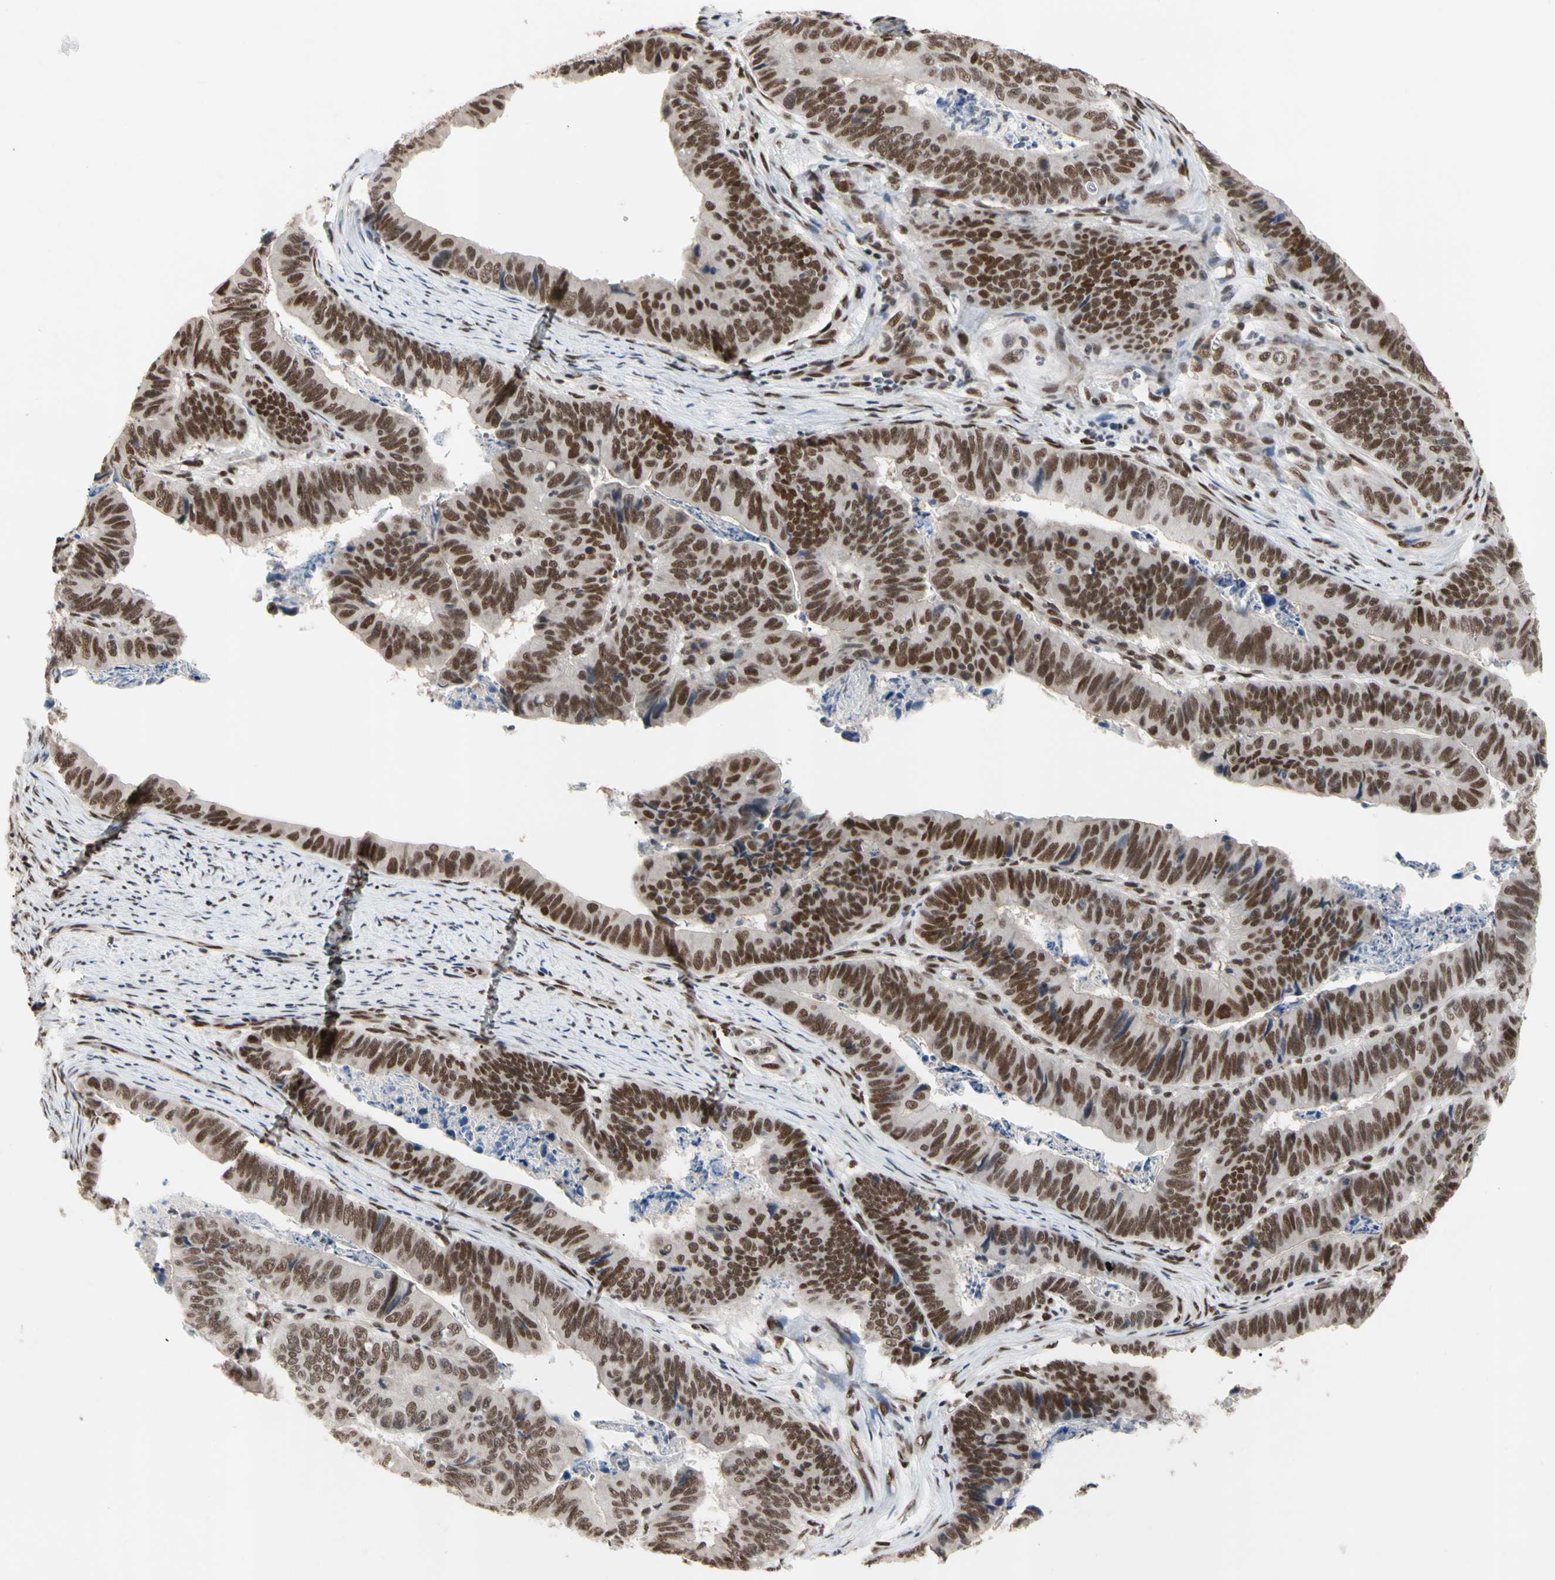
{"staining": {"intensity": "strong", "quantity": ">75%", "location": "nuclear"}, "tissue": "stomach cancer", "cell_type": "Tumor cells", "image_type": "cancer", "snomed": [{"axis": "morphology", "description": "Adenocarcinoma, NOS"}, {"axis": "topography", "description": "Stomach, lower"}], "caption": "Immunohistochemical staining of human adenocarcinoma (stomach) exhibits high levels of strong nuclear protein staining in approximately >75% of tumor cells.", "gene": "FAM98B", "patient": {"sex": "male", "age": 77}}